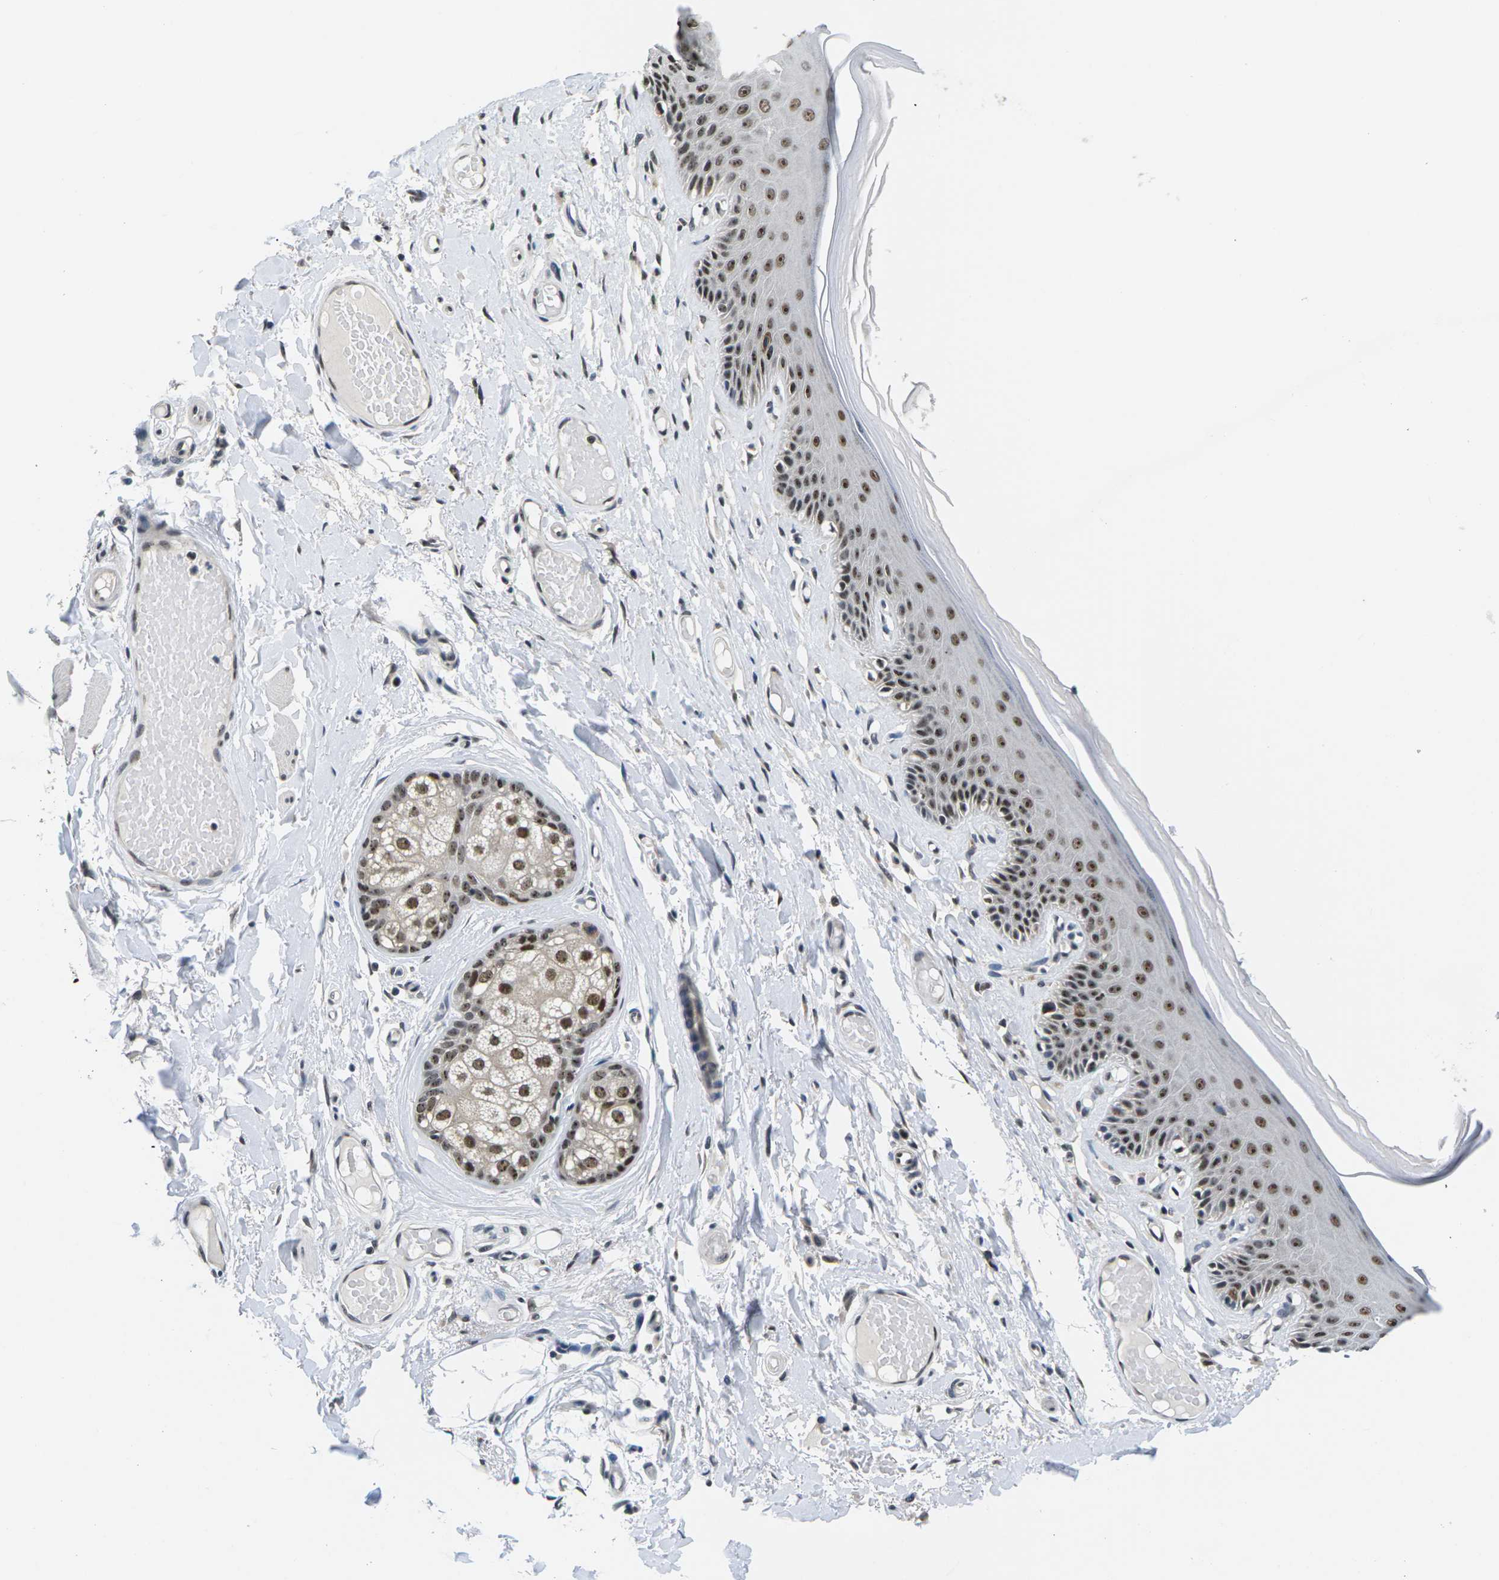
{"staining": {"intensity": "moderate", "quantity": ">75%", "location": "nuclear"}, "tissue": "skin", "cell_type": "Epidermal cells", "image_type": "normal", "snomed": [{"axis": "morphology", "description": "Normal tissue, NOS"}, {"axis": "topography", "description": "Vulva"}], "caption": "An image of human skin stained for a protein reveals moderate nuclear brown staining in epidermal cells. (IHC, brightfield microscopy, high magnification).", "gene": "NSRP1", "patient": {"sex": "female", "age": 73}}